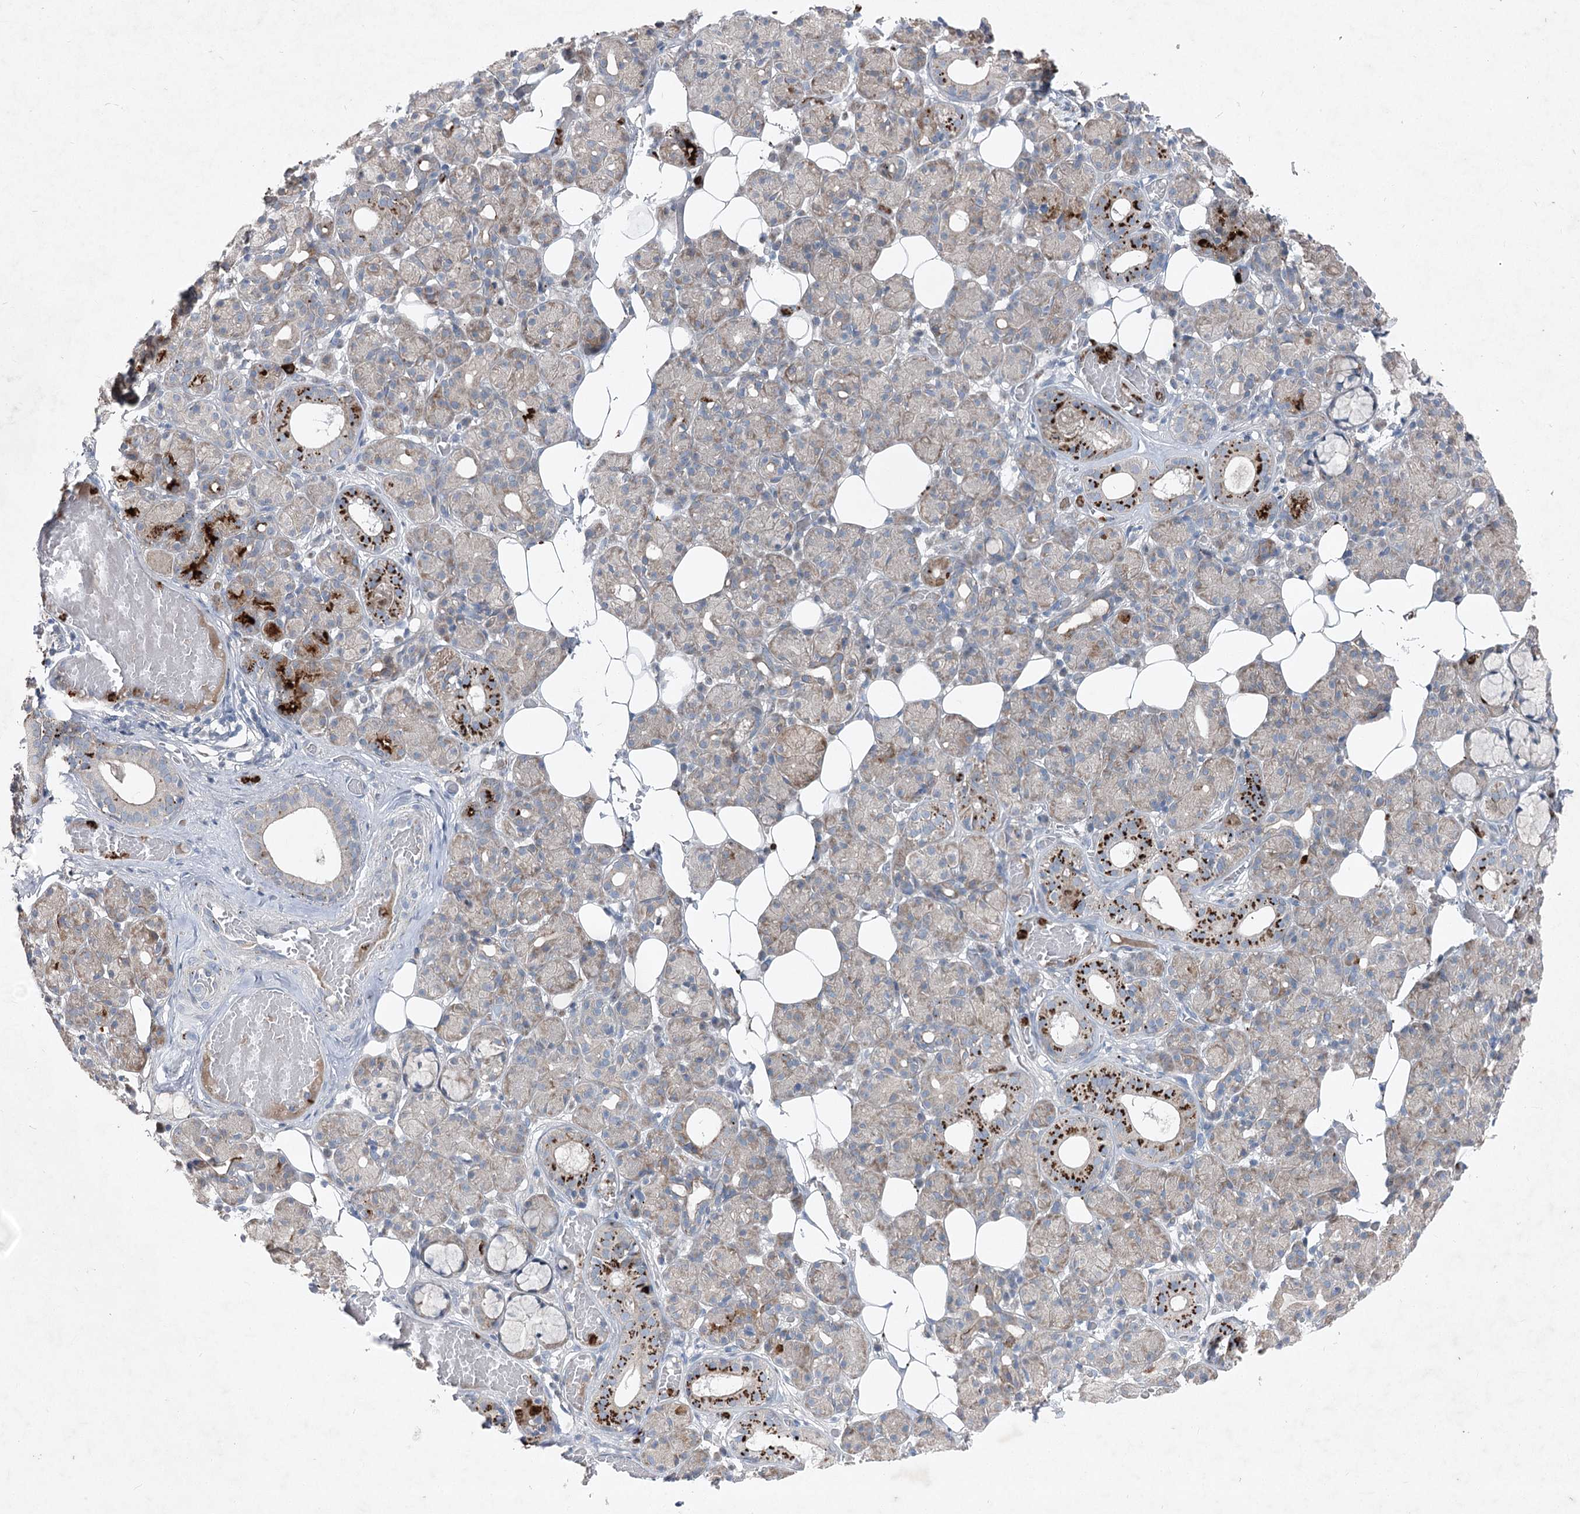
{"staining": {"intensity": "strong", "quantity": "<25%", "location": "cytoplasmic/membranous"}, "tissue": "salivary gland", "cell_type": "Glandular cells", "image_type": "normal", "snomed": [{"axis": "morphology", "description": "Normal tissue, NOS"}, {"axis": "topography", "description": "Salivary gland"}], "caption": "Immunohistochemistry (DAB) staining of normal salivary gland shows strong cytoplasmic/membranous protein staining in approximately <25% of glandular cells. (DAB (3,3'-diaminobenzidine) IHC, brown staining for protein, blue staining for nuclei).", "gene": "ENSG00000285330", "patient": {"sex": "male", "age": 63}}